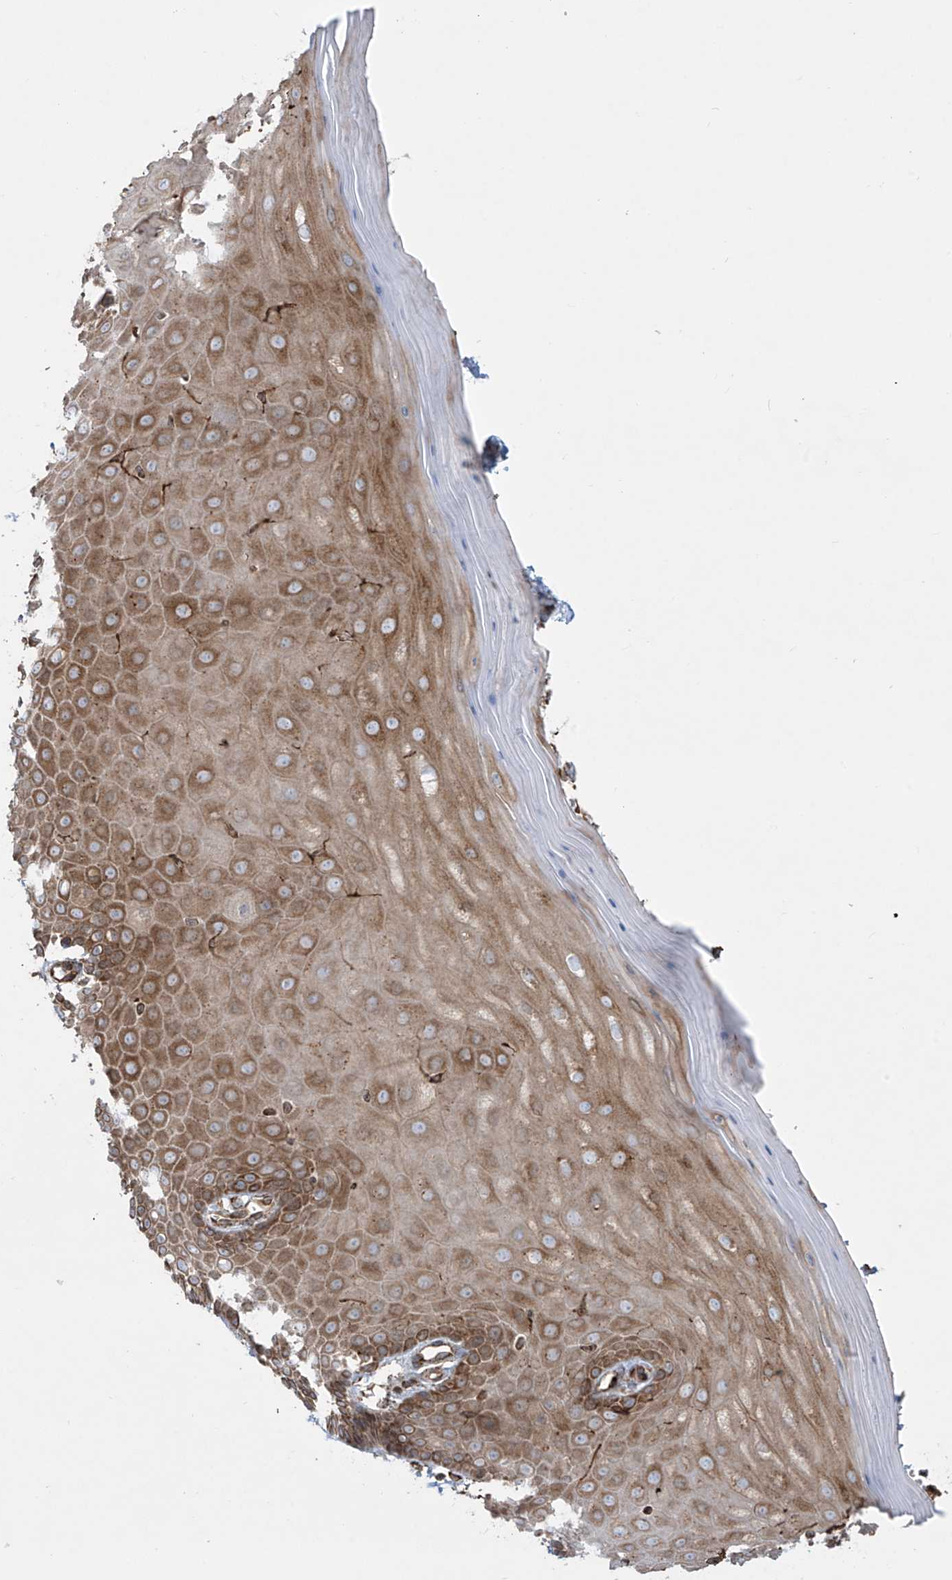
{"staining": {"intensity": "moderate", "quantity": ">75%", "location": "cytoplasmic/membranous"}, "tissue": "cervix", "cell_type": "Glandular cells", "image_type": "normal", "snomed": [{"axis": "morphology", "description": "Normal tissue, NOS"}, {"axis": "topography", "description": "Cervix"}], "caption": "High-power microscopy captured an IHC micrograph of unremarkable cervix, revealing moderate cytoplasmic/membranous positivity in approximately >75% of glandular cells. The protein is shown in brown color, while the nuclei are stained blue.", "gene": "MX1", "patient": {"sex": "female", "age": 55}}